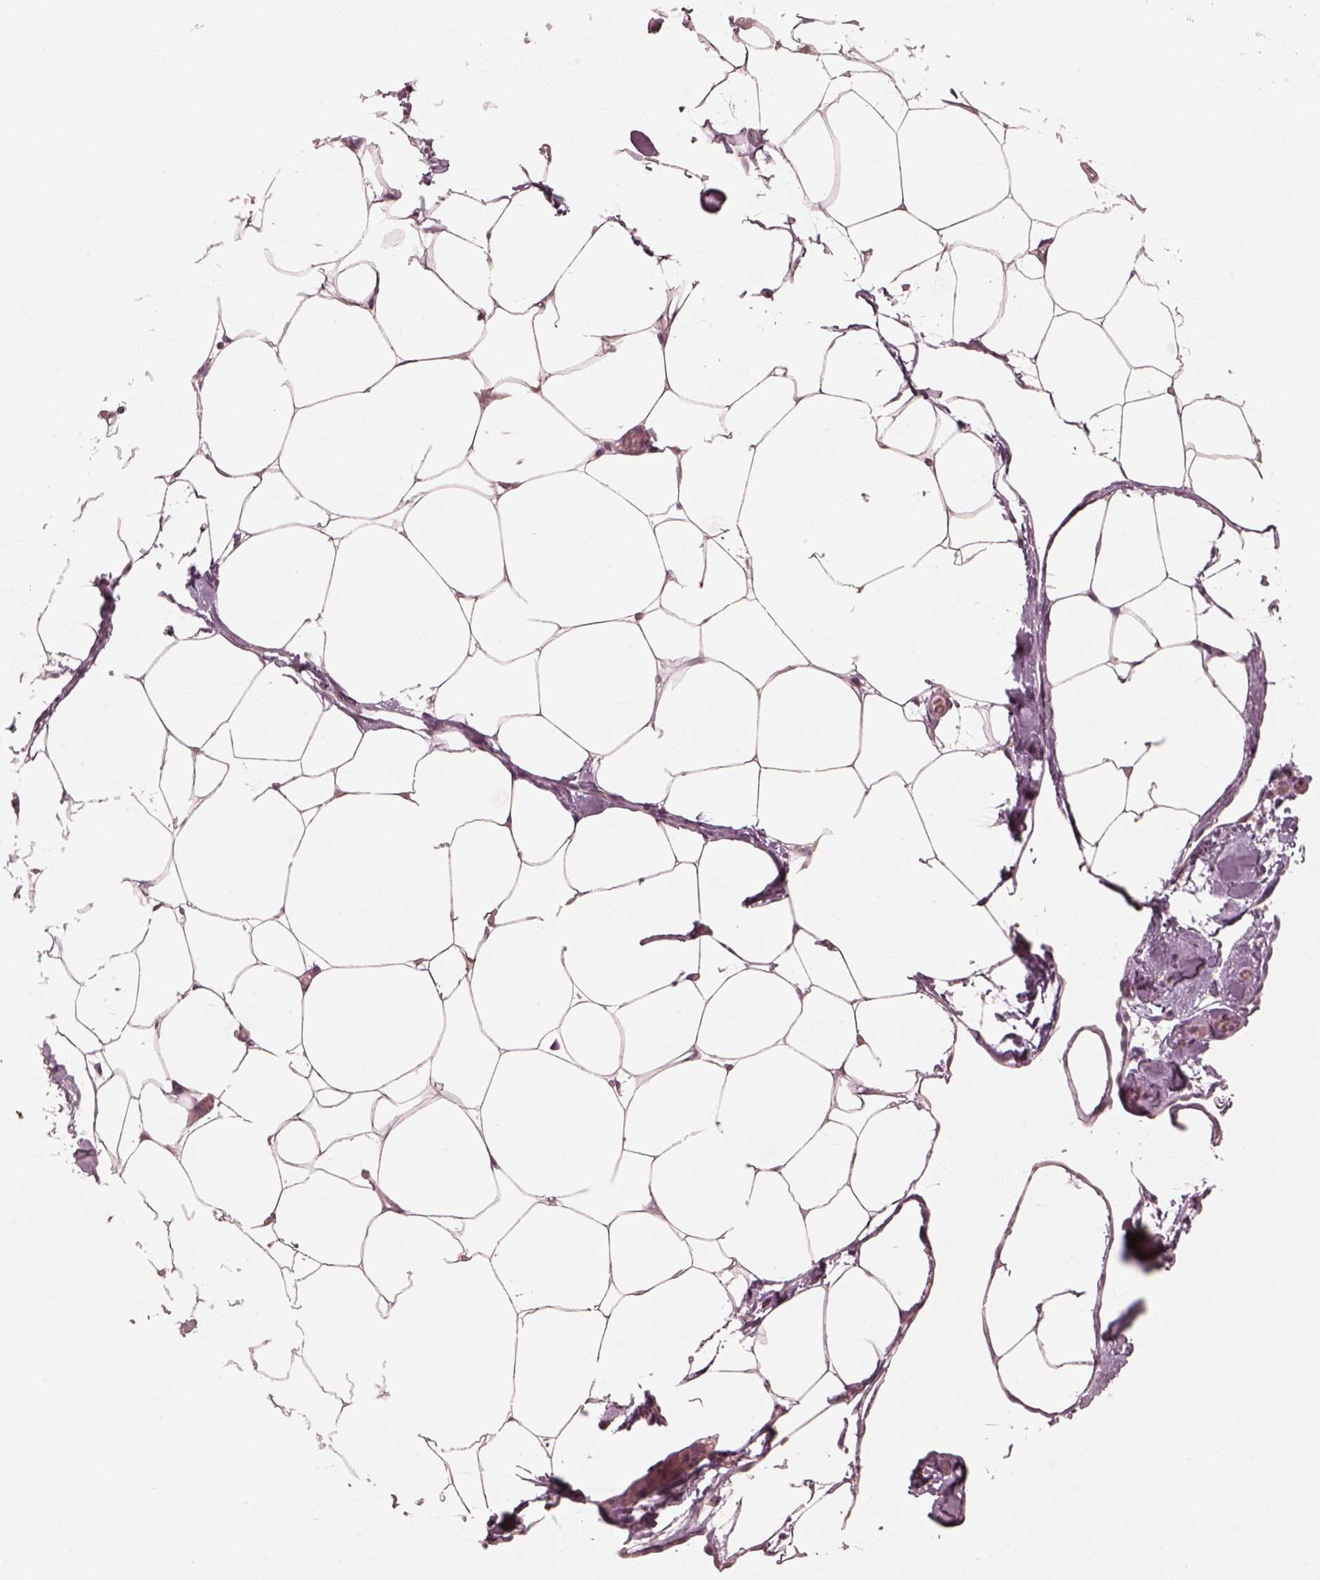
{"staining": {"intensity": "negative", "quantity": "none", "location": "none"}, "tissue": "adipose tissue", "cell_type": "Adipocytes", "image_type": "normal", "snomed": [{"axis": "morphology", "description": "Normal tissue, NOS"}, {"axis": "topography", "description": "Adipose tissue"}], "caption": "Adipose tissue was stained to show a protein in brown. There is no significant positivity in adipocytes. Brightfield microscopy of IHC stained with DAB (3,3'-diaminobenzidine) (brown) and hematoxylin (blue), captured at high magnification.", "gene": "FAM107B", "patient": {"sex": "male", "age": 57}}